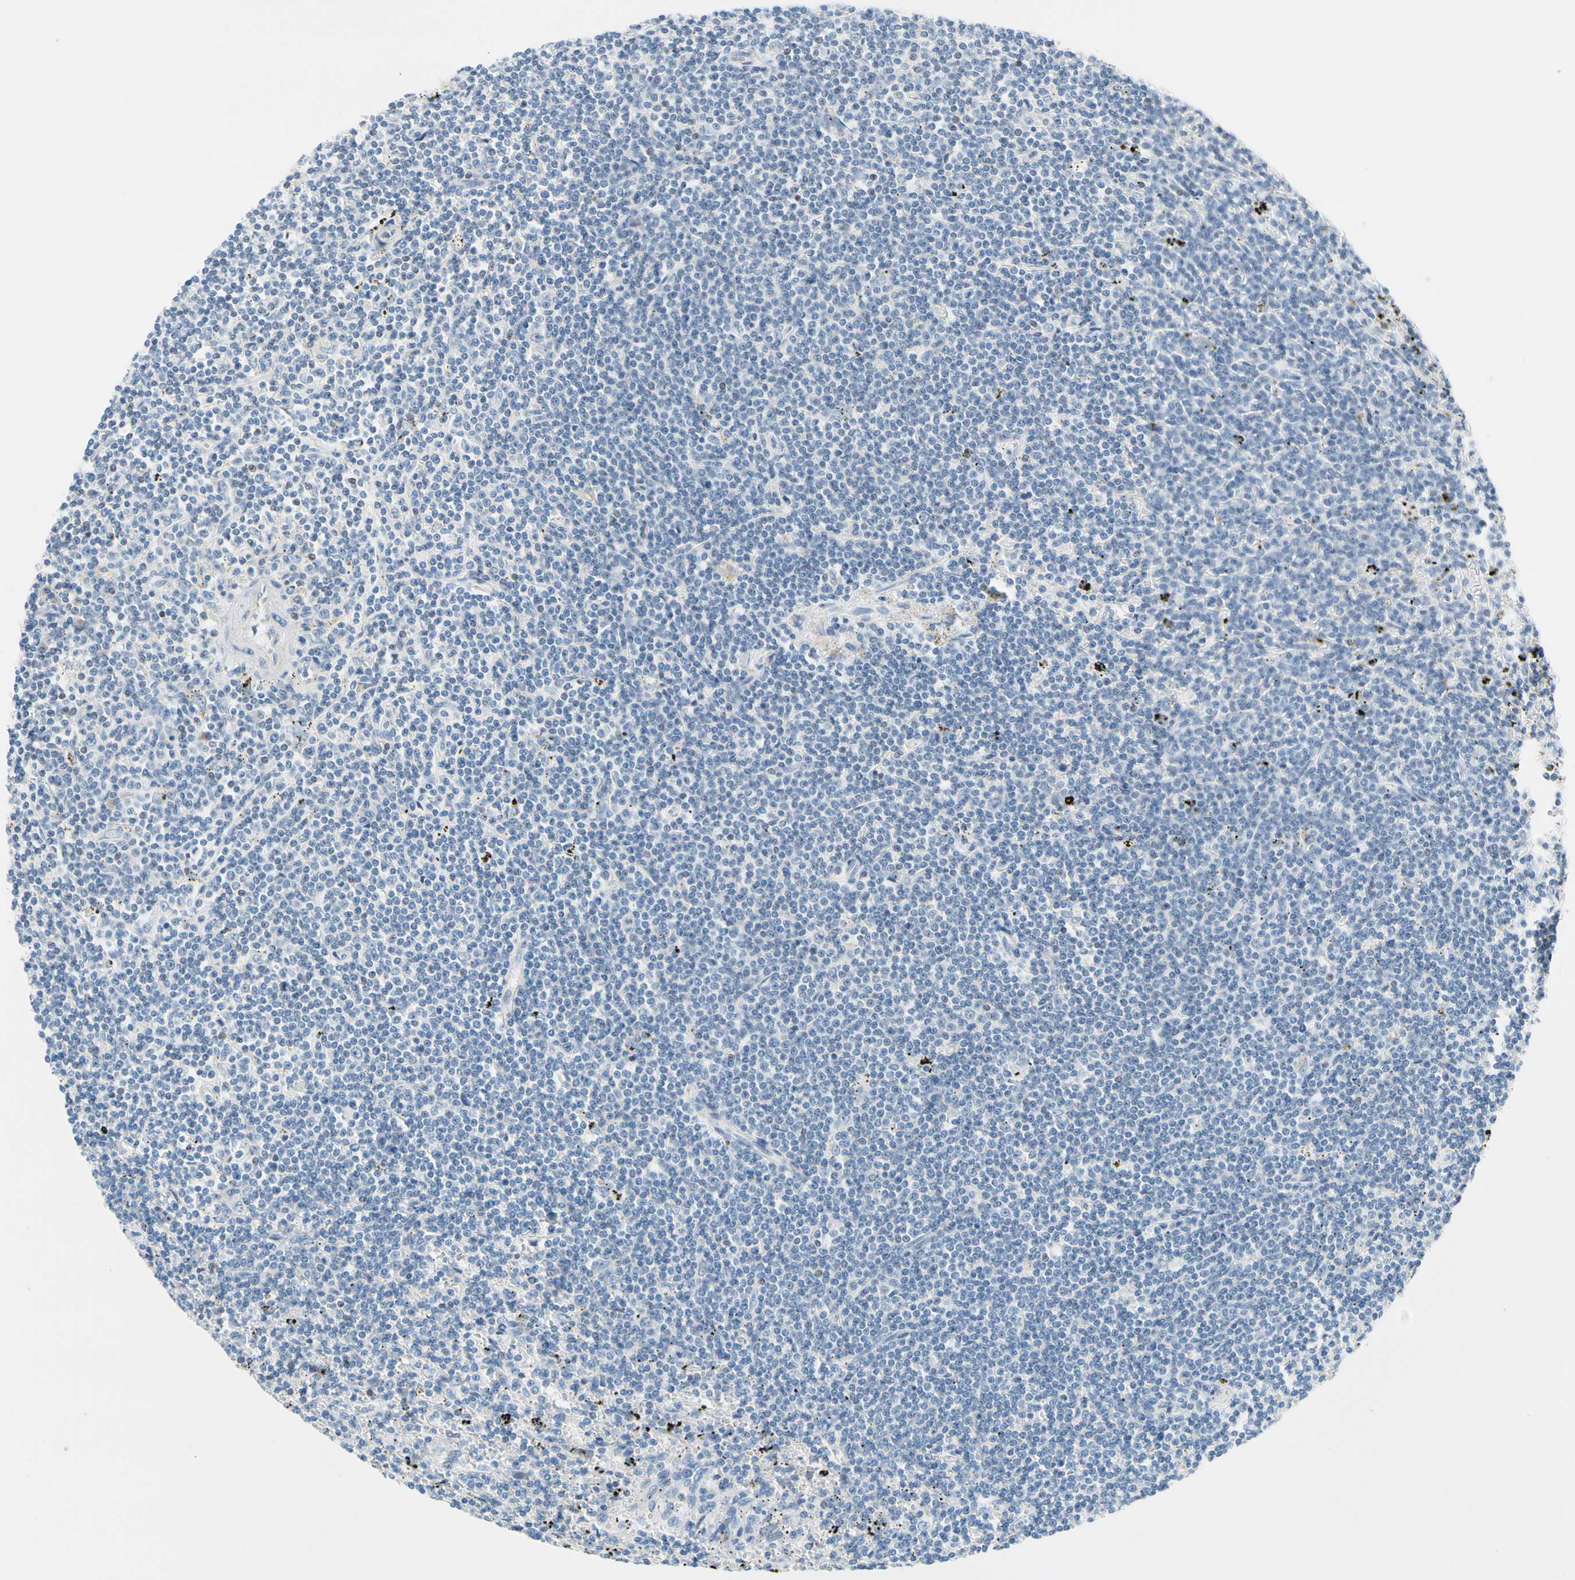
{"staining": {"intensity": "negative", "quantity": "none", "location": "none"}, "tissue": "lymphoma", "cell_type": "Tumor cells", "image_type": "cancer", "snomed": [{"axis": "morphology", "description": "Malignant lymphoma, non-Hodgkin's type, Low grade"}, {"axis": "topography", "description": "Spleen"}], "caption": "High power microscopy micrograph of an IHC micrograph of lymphoma, revealing no significant staining in tumor cells.", "gene": "ZNF132", "patient": {"sex": "male", "age": 76}}